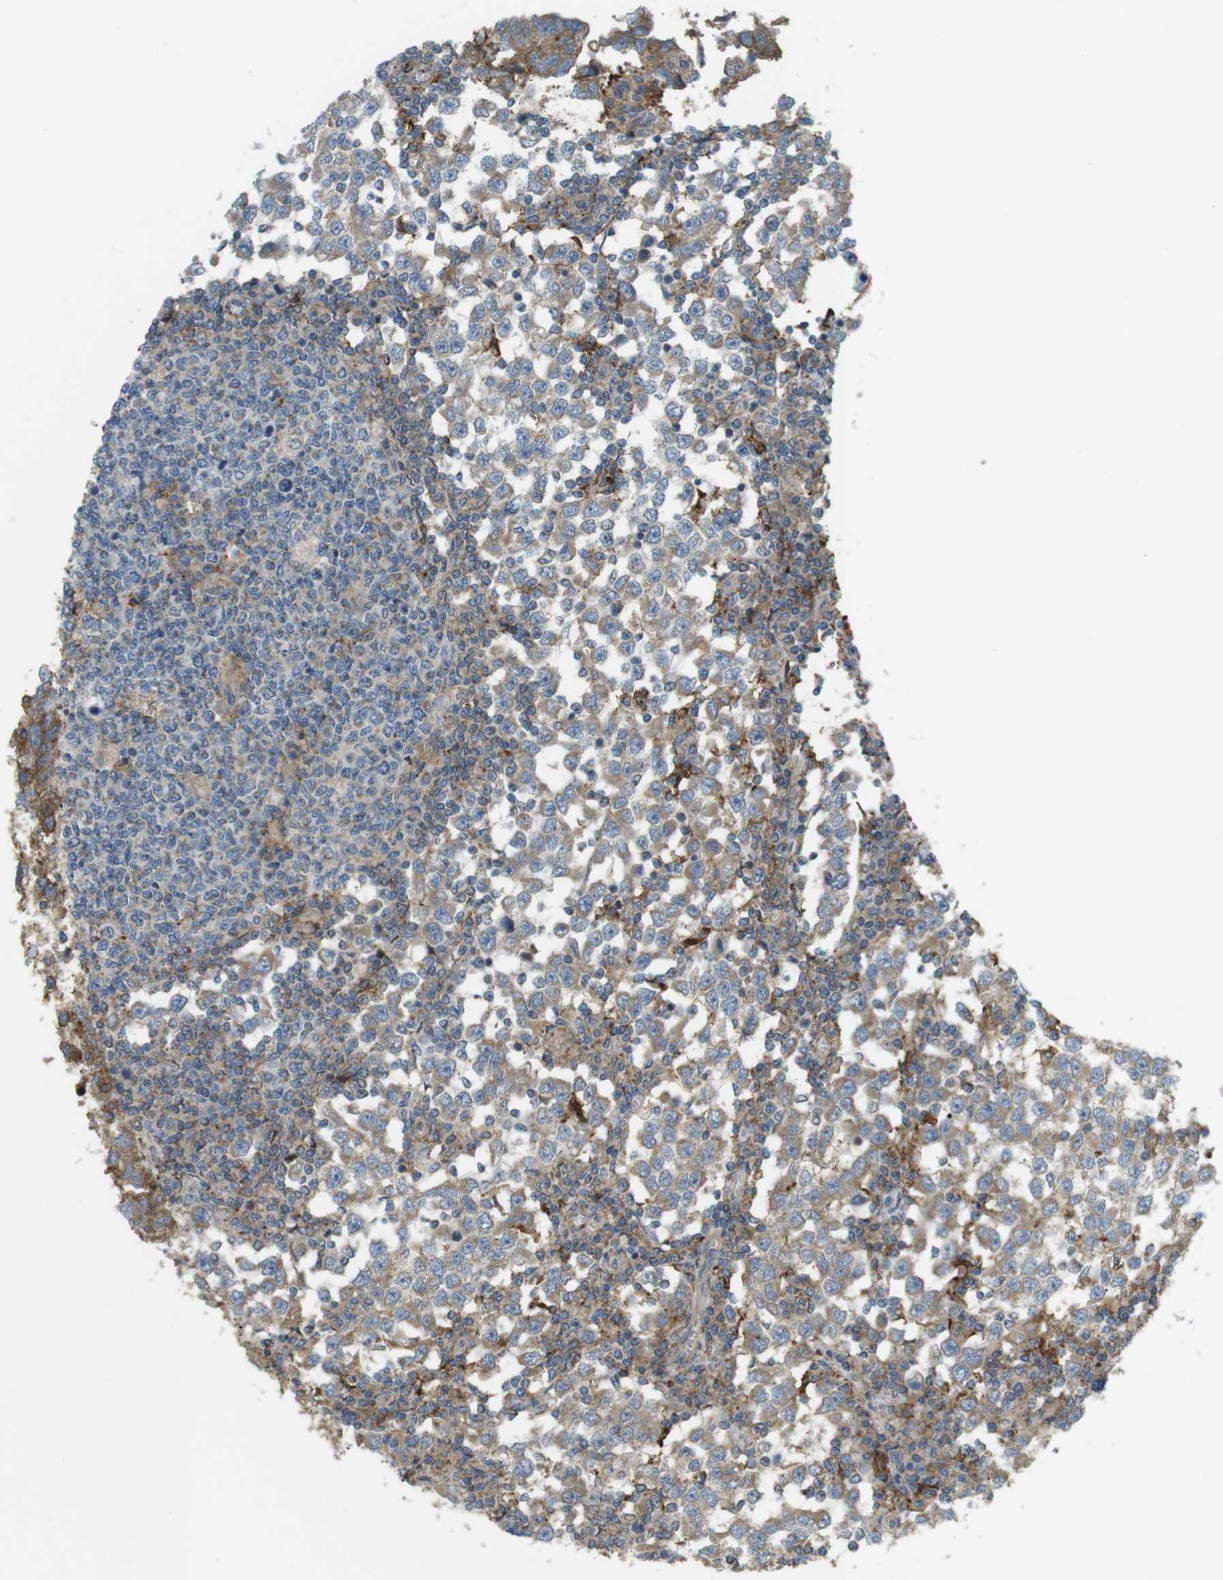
{"staining": {"intensity": "weak", "quantity": "25%-75%", "location": "cytoplasmic/membranous"}, "tissue": "testis cancer", "cell_type": "Tumor cells", "image_type": "cancer", "snomed": [{"axis": "morphology", "description": "Seminoma, NOS"}, {"axis": "topography", "description": "Testis"}], "caption": "Protein expression analysis of human testis cancer reveals weak cytoplasmic/membranous staining in approximately 25%-75% of tumor cells.", "gene": "DDAH2", "patient": {"sex": "male", "age": 65}}